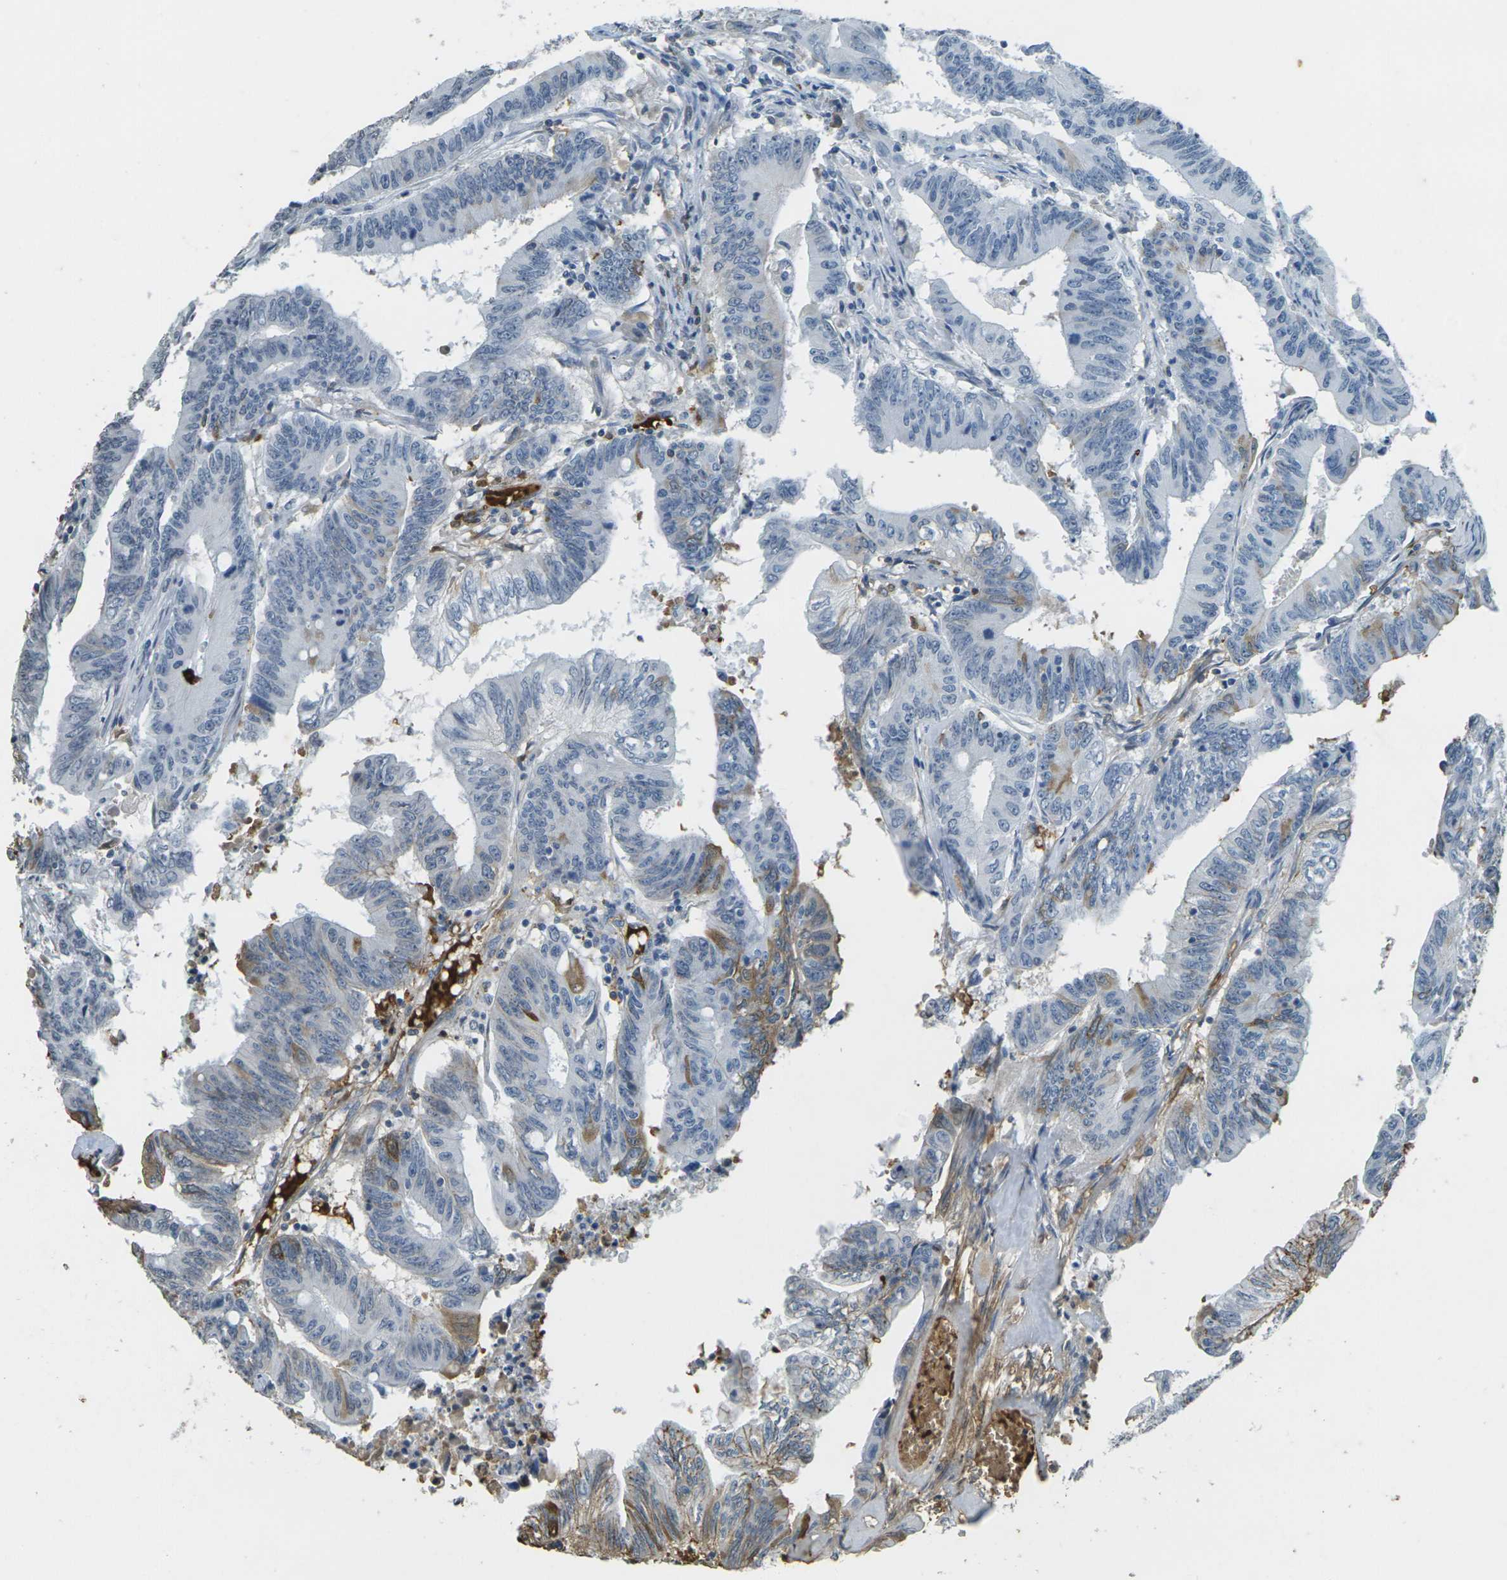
{"staining": {"intensity": "weak", "quantity": "<25%", "location": "cytoplasmic/membranous"}, "tissue": "colorectal cancer", "cell_type": "Tumor cells", "image_type": "cancer", "snomed": [{"axis": "morphology", "description": "Adenocarcinoma, NOS"}, {"axis": "topography", "description": "Colon"}], "caption": "Human colorectal cancer stained for a protein using IHC displays no staining in tumor cells.", "gene": "HBB", "patient": {"sex": "male", "age": 45}}